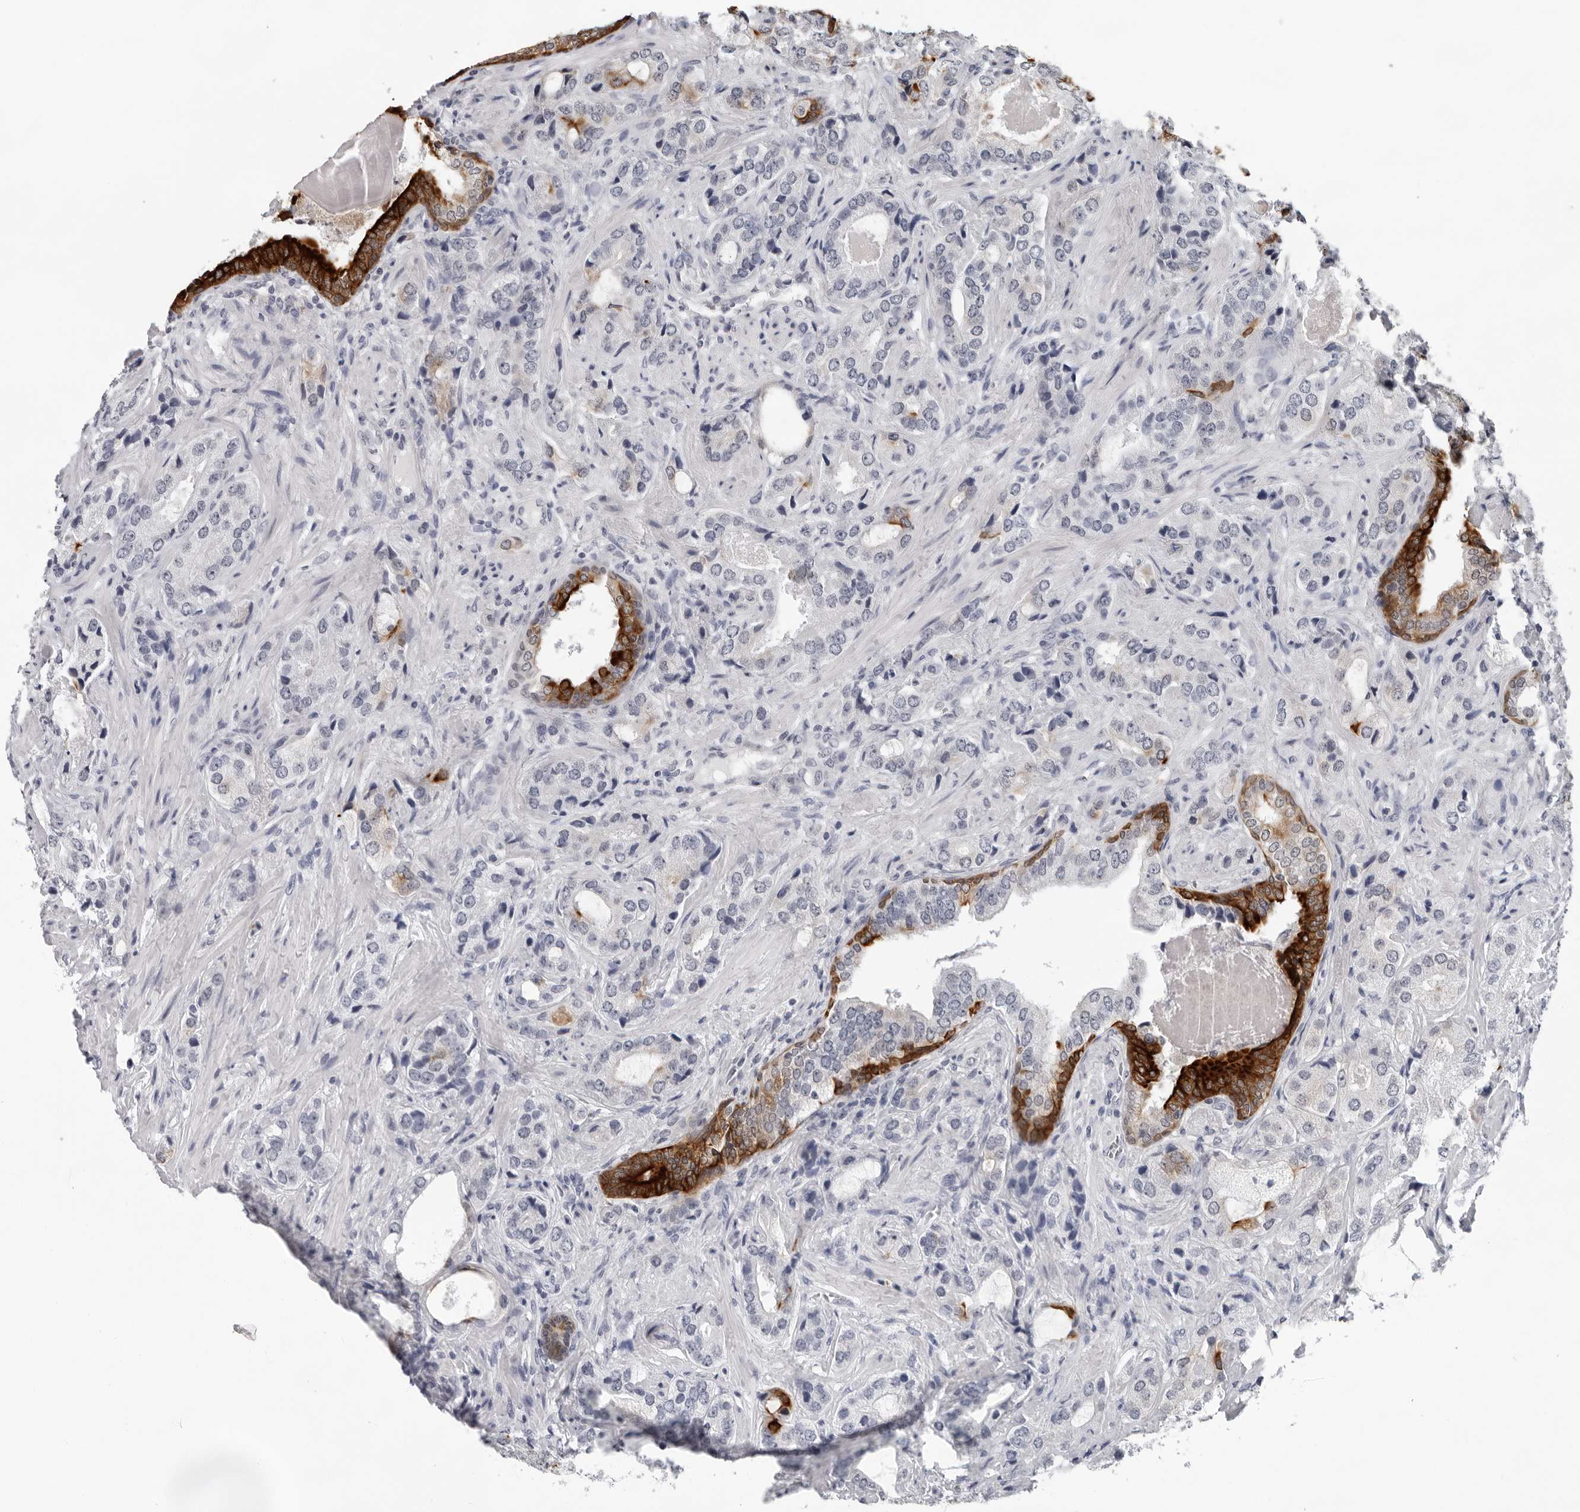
{"staining": {"intensity": "negative", "quantity": "none", "location": "none"}, "tissue": "prostate cancer", "cell_type": "Tumor cells", "image_type": "cancer", "snomed": [{"axis": "morphology", "description": "Normal tissue, NOS"}, {"axis": "morphology", "description": "Adenocarcinoma, High grade"}, {"axis": "topography", "description": "Prostate"}, {"axis": "topography", "description": "Peripheral nerve tissue"}], "caption": "High power microscopy micrograph of an immunohistochemistry histopathology image of prostate cancer, revealing no significant expression in tumor cells.", "gene": "CCDC28B", "patient": {"sex": "male", "age": 59}}